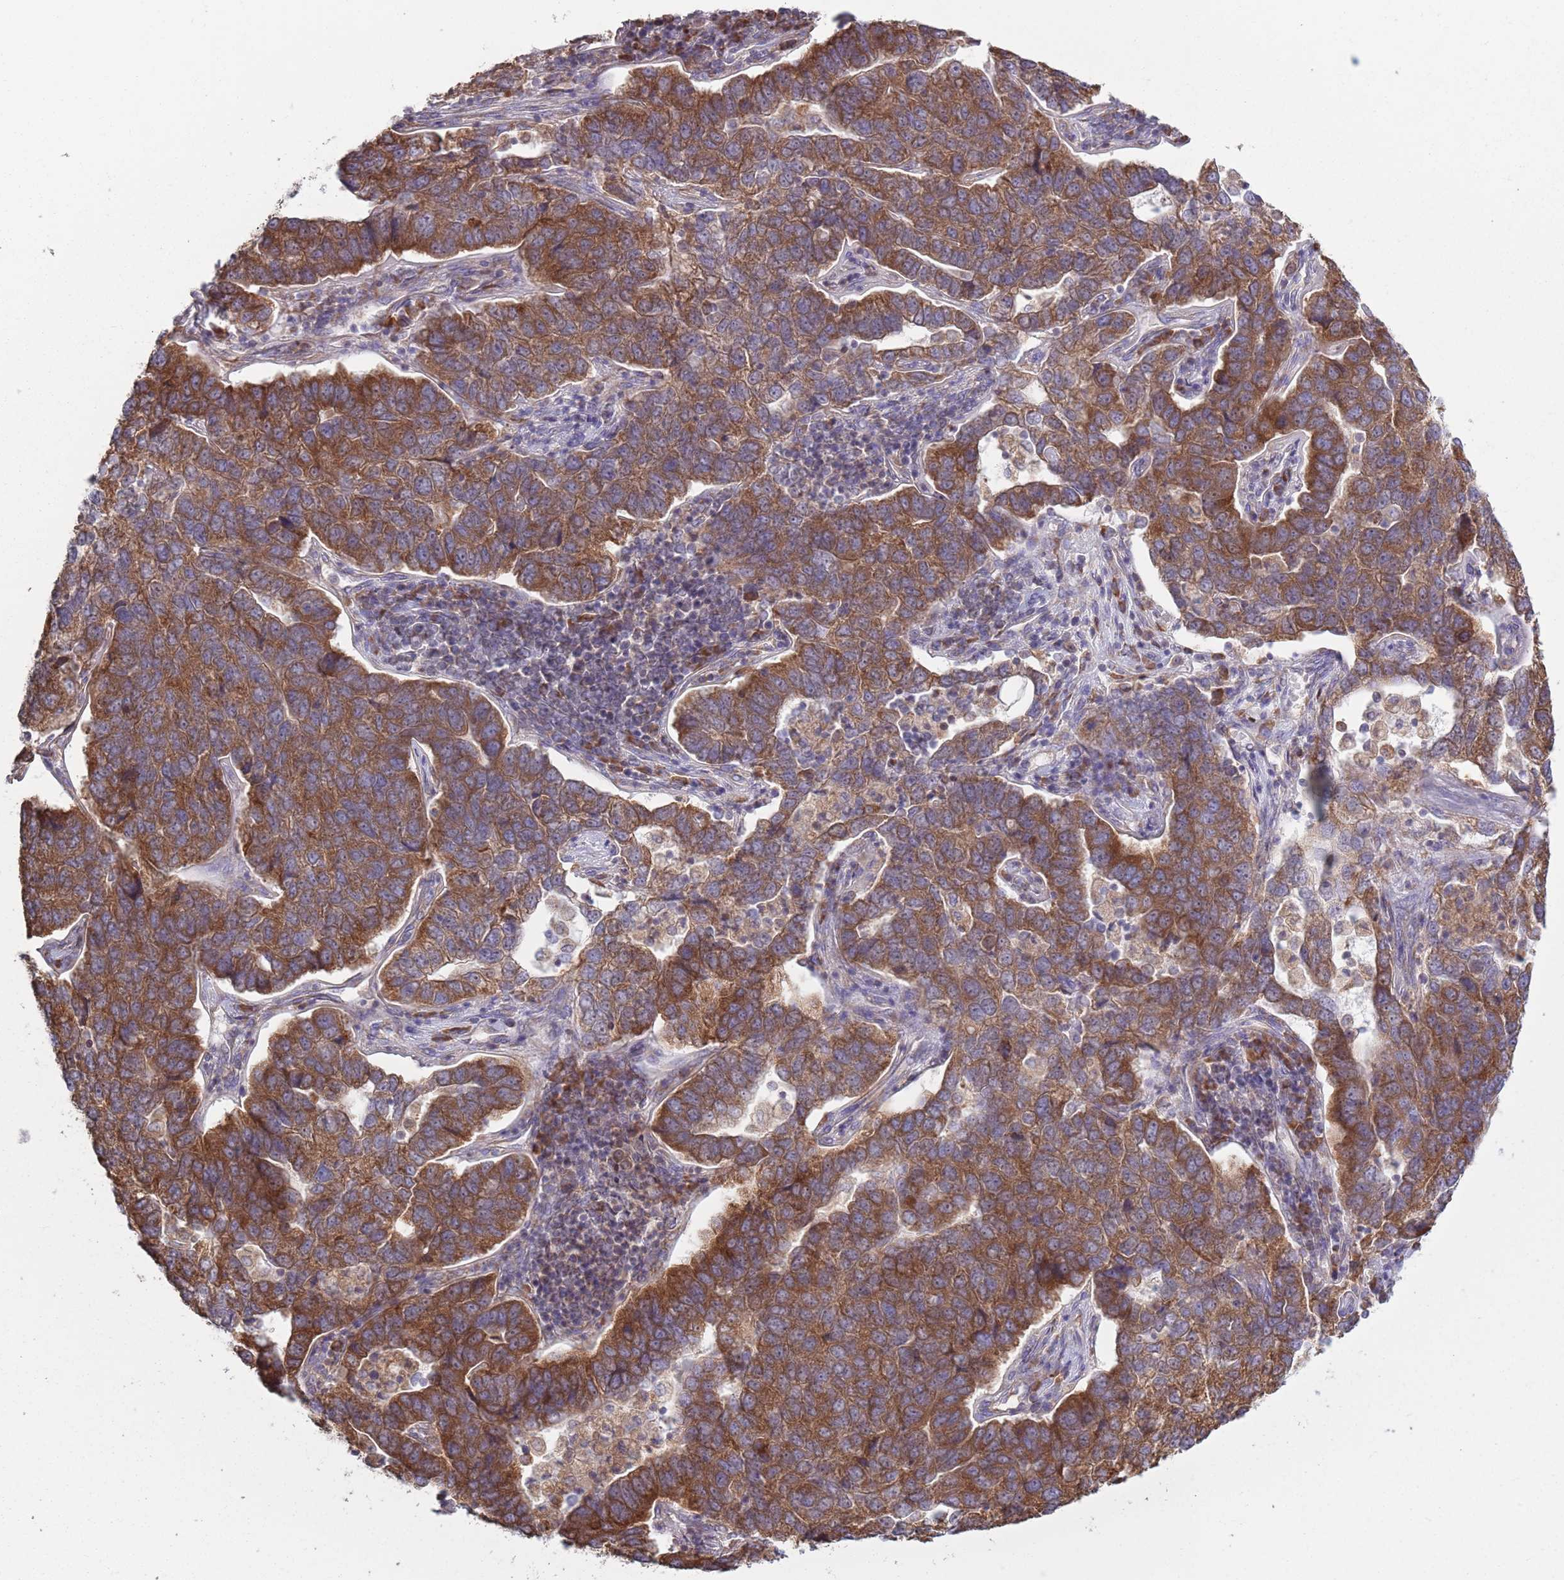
{"staining": {"intensity": "strong", "quantity": ">75%", "location": "cytoplasmic/membranous"}, "tissue": "pancreatic cancer", "cell_type": "Tumor cells", "image_type": "cancer", "snomed": [{"axis": "morphology", "description": "Adenocarcinoma, NOS"}, {"axis": "topography", "description": "Pancreas"}], "caption": "The micrograph displays a brown stain indicating the presence of a protein in the cytoplasmic/membranous of tumor cells in pancreatic cancer (adenocarcinoma). The protein of interest is stained brown, and the nuclei are stained in blue (DAB (3,3'-diaminobenzidine) IHC with brightfield microscopy, high magnification).", "gene": "RPL17-C18orf32", "patient": {"sex": "female", "age": 61}}